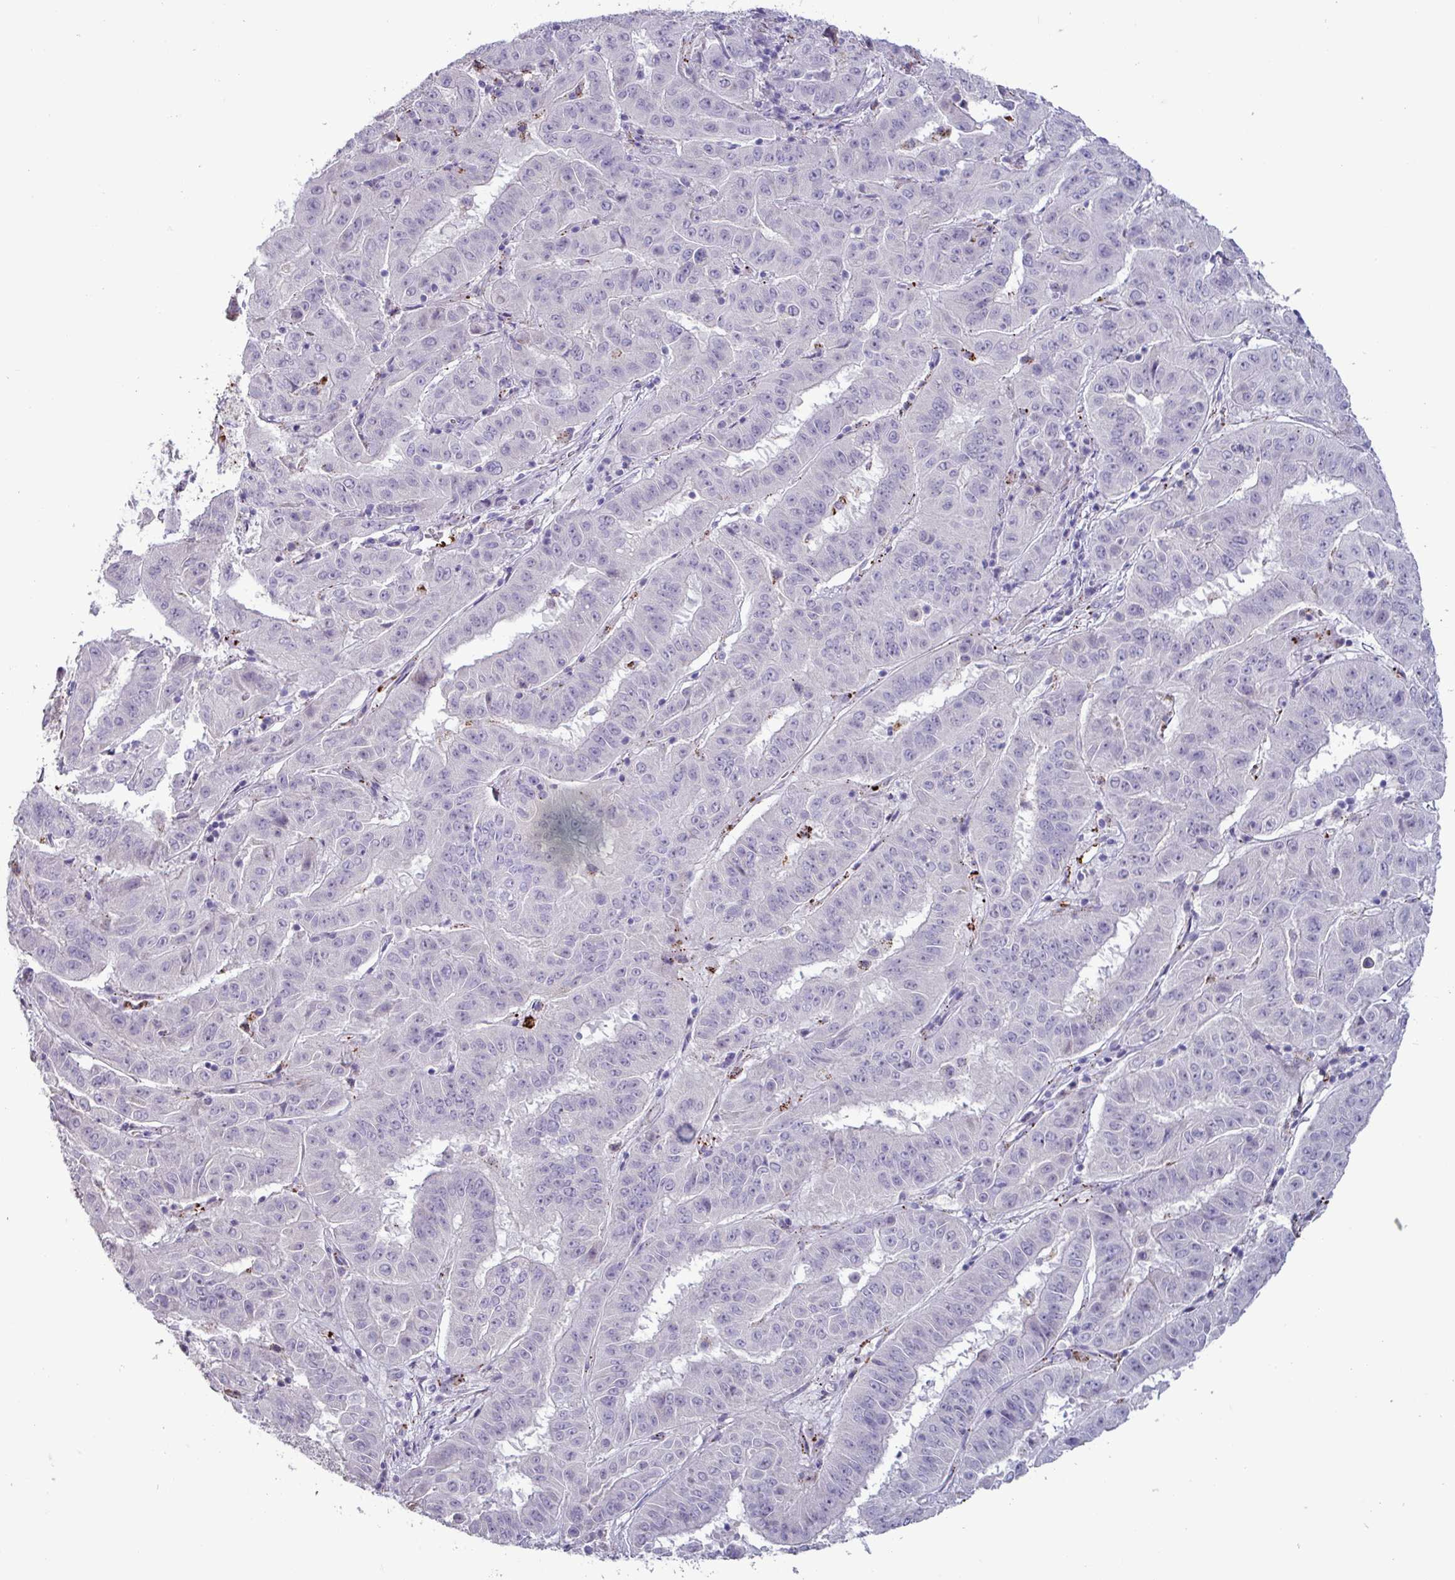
{"staining": {"intensity": "negative", "quantity": "none", "location": "none"}, "tissue": "pancreatic cancer", "cell_type": "Tumor cells", "image_type": "cancer", "snomed": [{"axis": "morphology", "description": "Adenocarcinoma, NOS"}, {"axis": "topography", "description": "Pancreas"}], "caption": "Protein analysis of pancreatic cancer reveals no significant staining in tumor cells.", "gene": "PLIN2", "patient": {"sex": "male", "age": 63}}